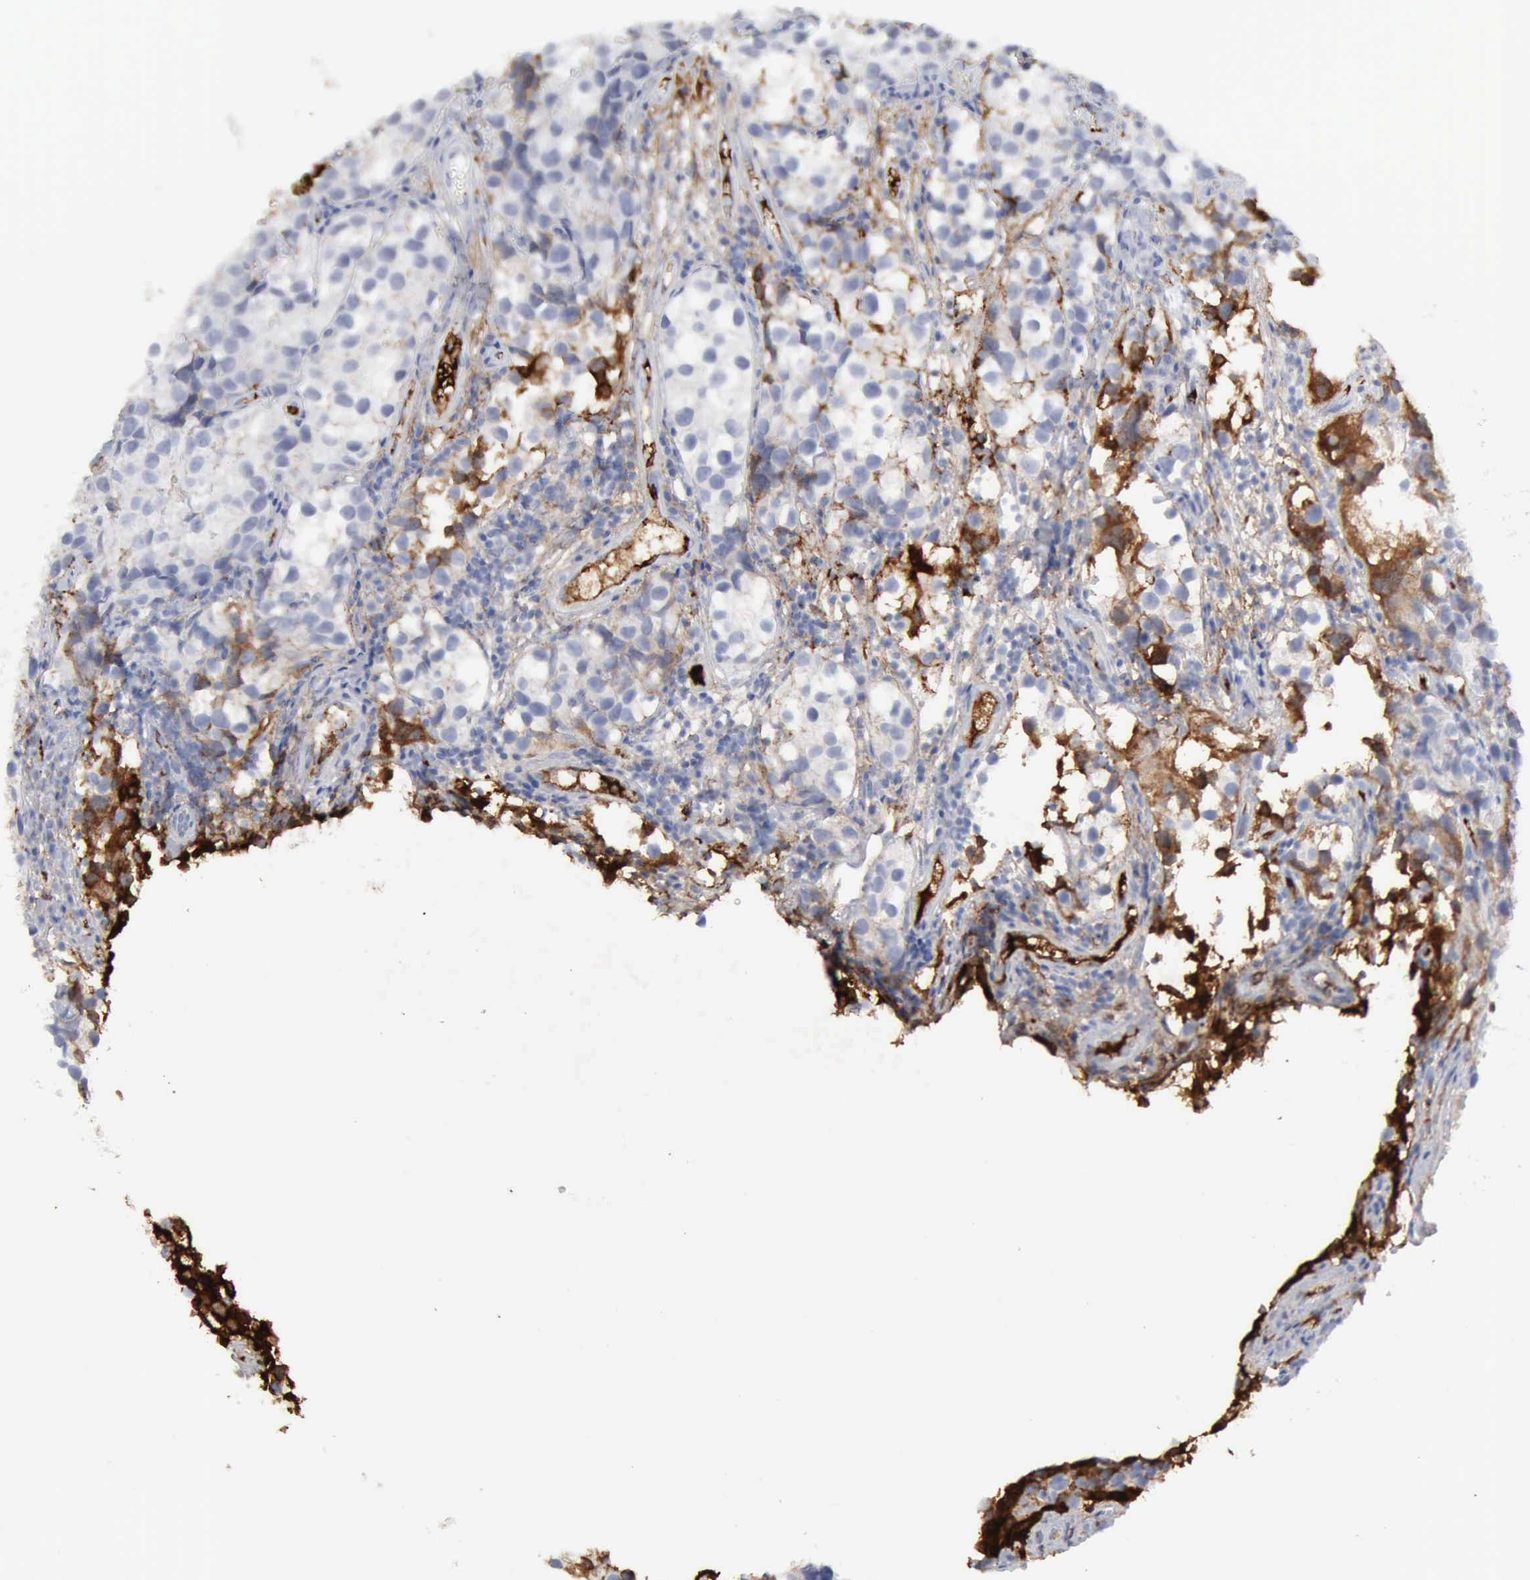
{"staining": {"intensity": "negative", "quantity": "none", "location": "none"}, "tissue": "testis cancer", "cell_type": "Tumor cells", "image_type": "cancer", "snomed": [{"axis": "morphology", "description": "Seminoma, NOS"}, {"axis": "topography", "description": "Testis"}], "caption": "Histopathology image shows no significant protein expression in tumor cells of testis seminoma.", "gene": "C4BPA", "patient": {"sex": "male", "age": 39}}